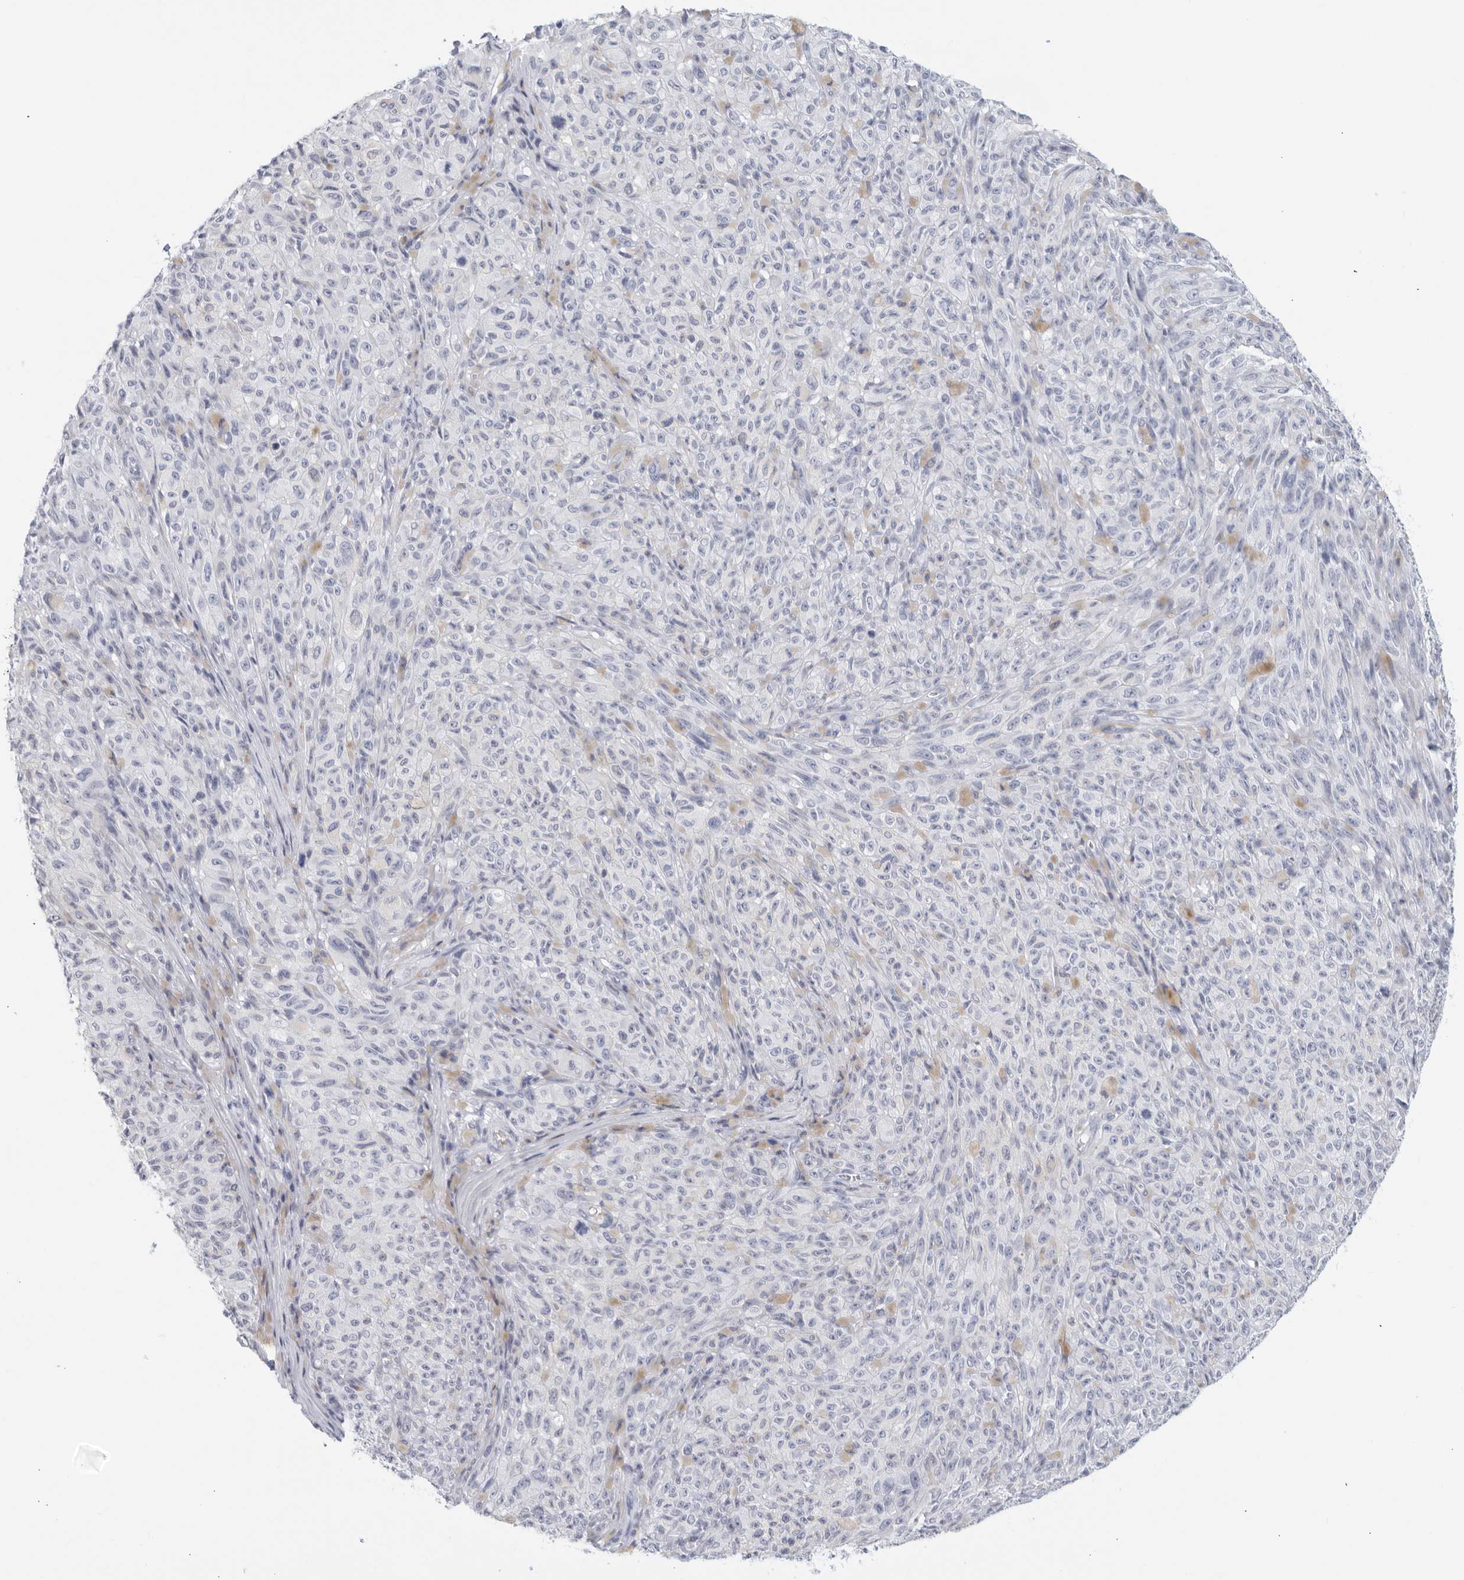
{"staining": {"intensity": "negative", "quantity": "none", "location": "none"}, "tissue": "melanoma", "cell_type": "Tumor cells", "image_type": "cancer", "snomed": [{"axis": "morphology", "description": "Malignant melanoma, NOS"}, {"axis": "topography", "description": "Skin"}], "caption": "DAB (3,3'-diaminobenzidine) immunohistochemical staining of malignant melanoma exhibits no significant positivity in tumor cells.", "gene": "FGG", "patient": {"sex": "female", "age": 82}}